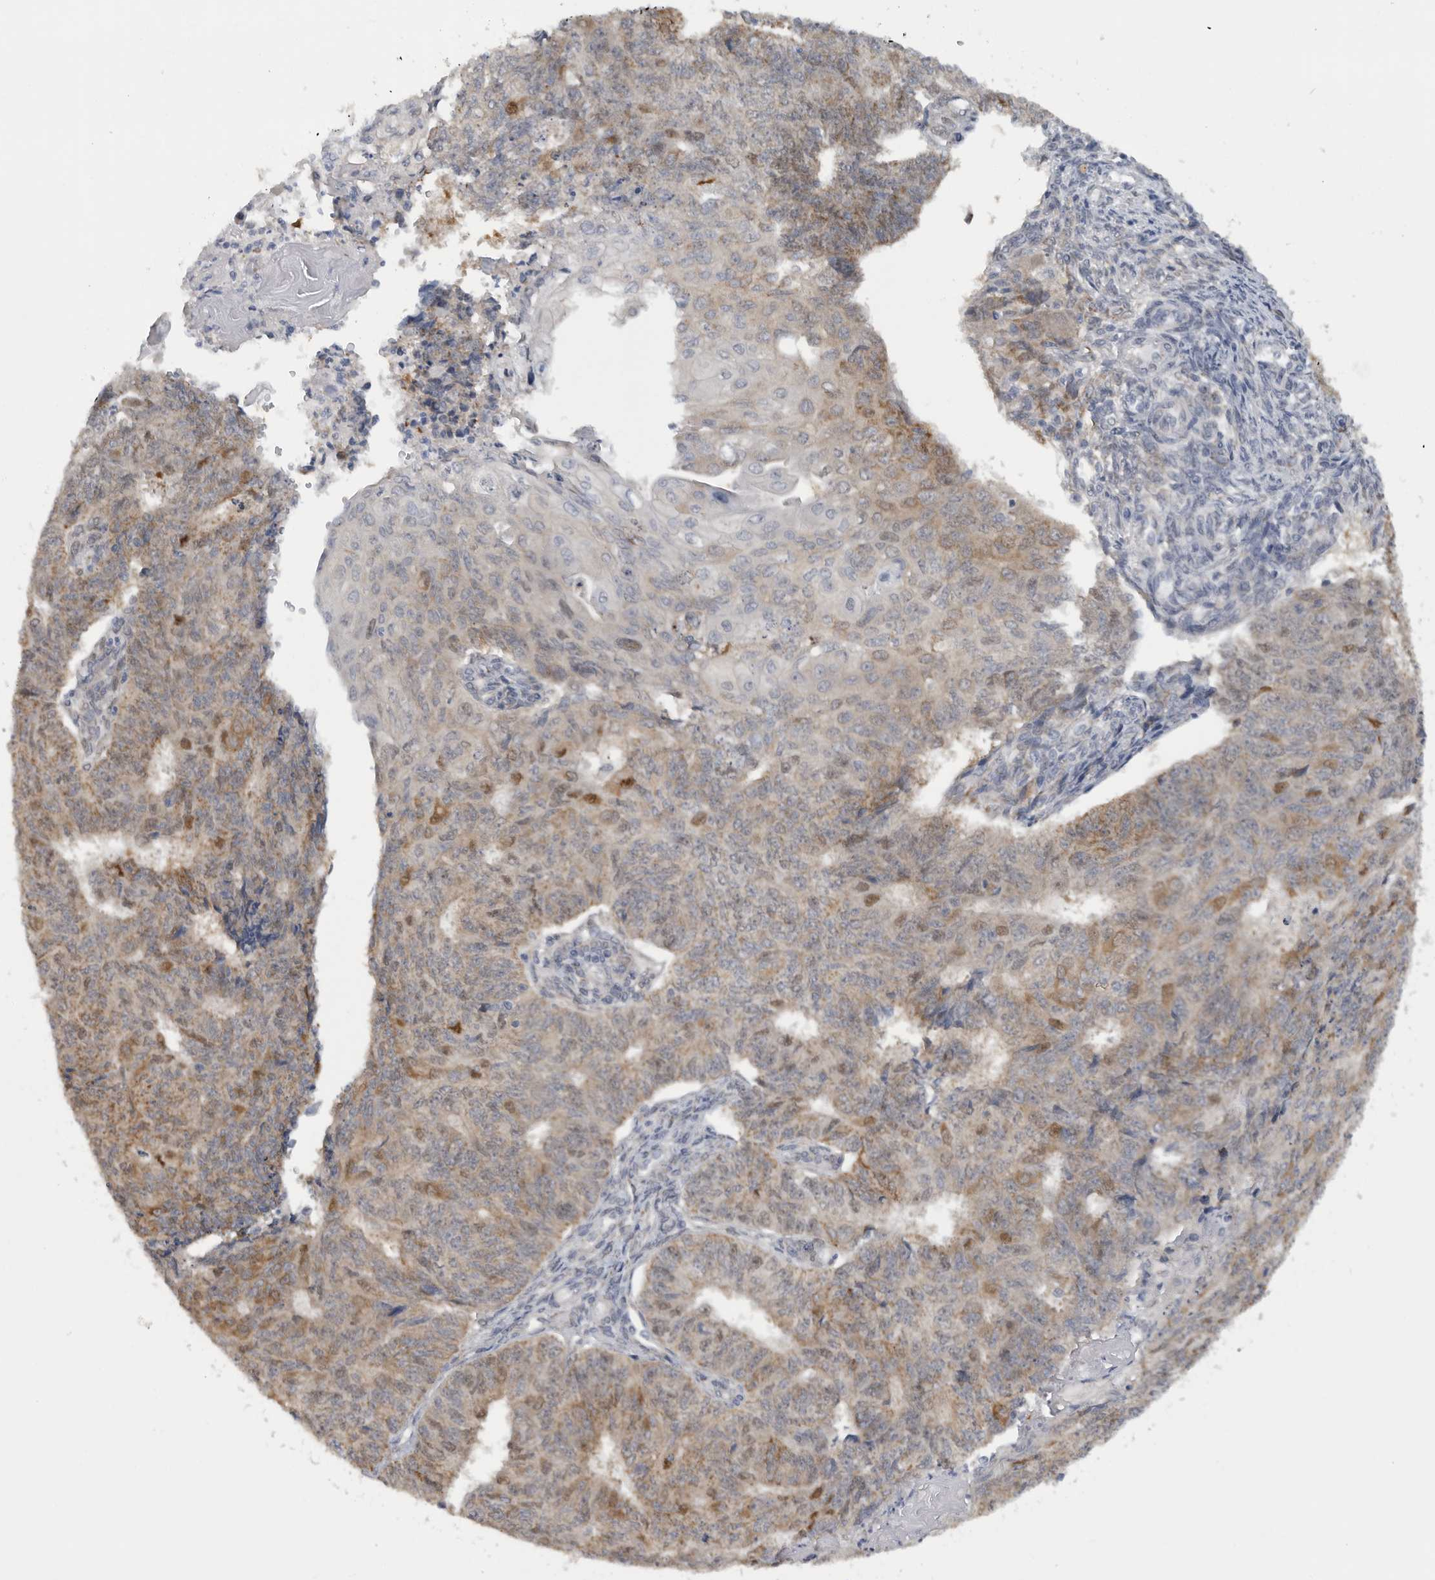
{"staining": {"intensity": "moderate", "quantity": "25%-75%", "location": "cytoplasmic/membranous,nuclear"}, "tissue": "endometrial cancer", "cell_type": "Tumor cells", "image_type": "cancer", "snomed": [{"axis": "morphology", "description": "Adenocarcinoma, NOS"}, {"axis": "topography", "description": "Endometrium"}], "caption": "Adenocarcinoma (endometrial) stained with DAB immunohistochemistry reveals medium levels of moderate cytoplasmic/membranous and nuclear positivity in approximately 25%-75% of tumor cells.", "gene": "DYRK2", "patient": {"sex": "female", "age": 32}}